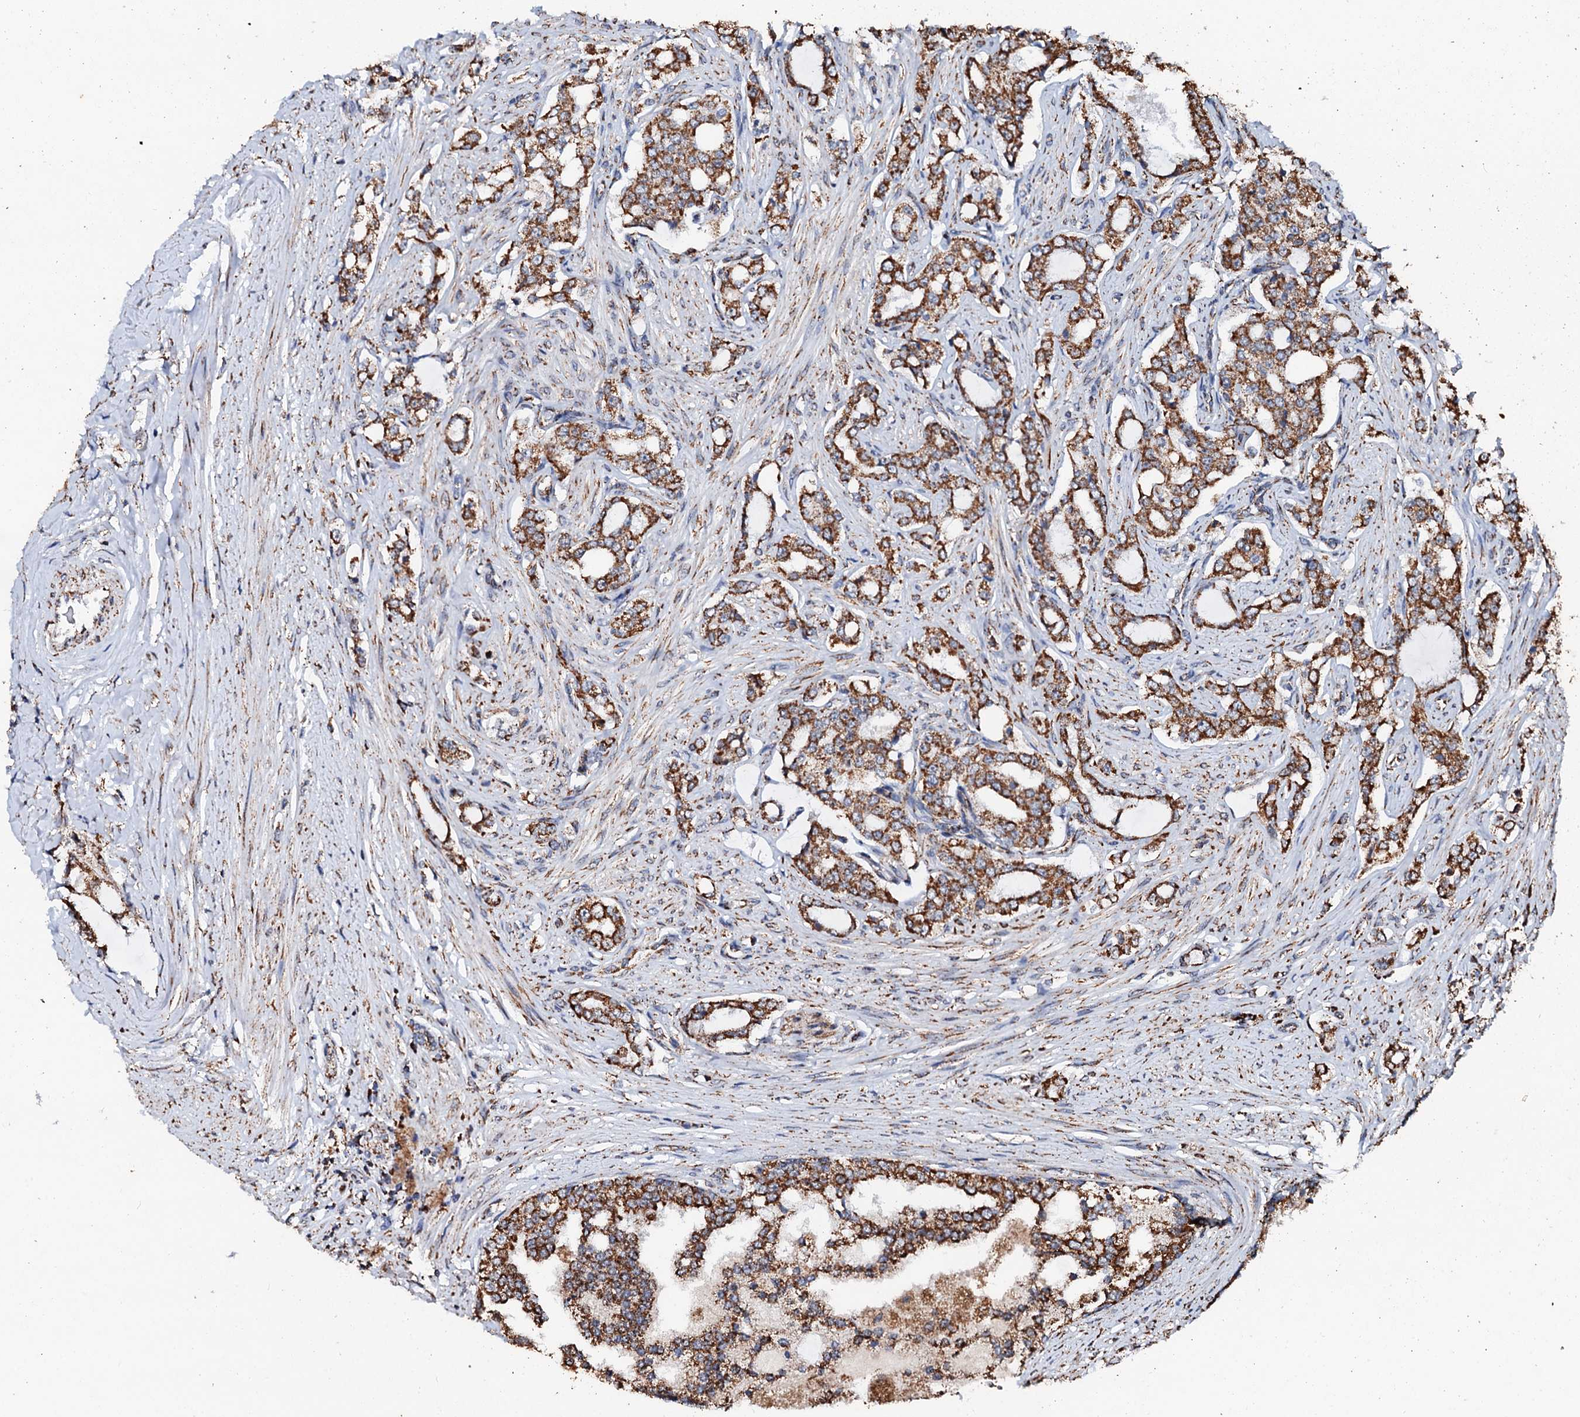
{"staining": {"intensity": "moderate", "quantity": ">75%", "location": "cytoplasmic/membranous"}, "tissue": "prostate cancer", "cell_type": "Tumor cells", "image_type": "cancer", "snomed": [{"axis": "morphology", "description": "Adenocarcinoma, High grade"}, {"axis": "topography", "description": "Prostate"}], "caption": "This micrograph exhibits immunohistochemistry staining of human prostate cancer (adenocarcinoma (high-grade)), with medium moderate cytoplasmic/membranous expression in approximately >75% of tumor cells.", "gene": "SECISBP2L", "patient": {"sex": "male", "age": 64}}